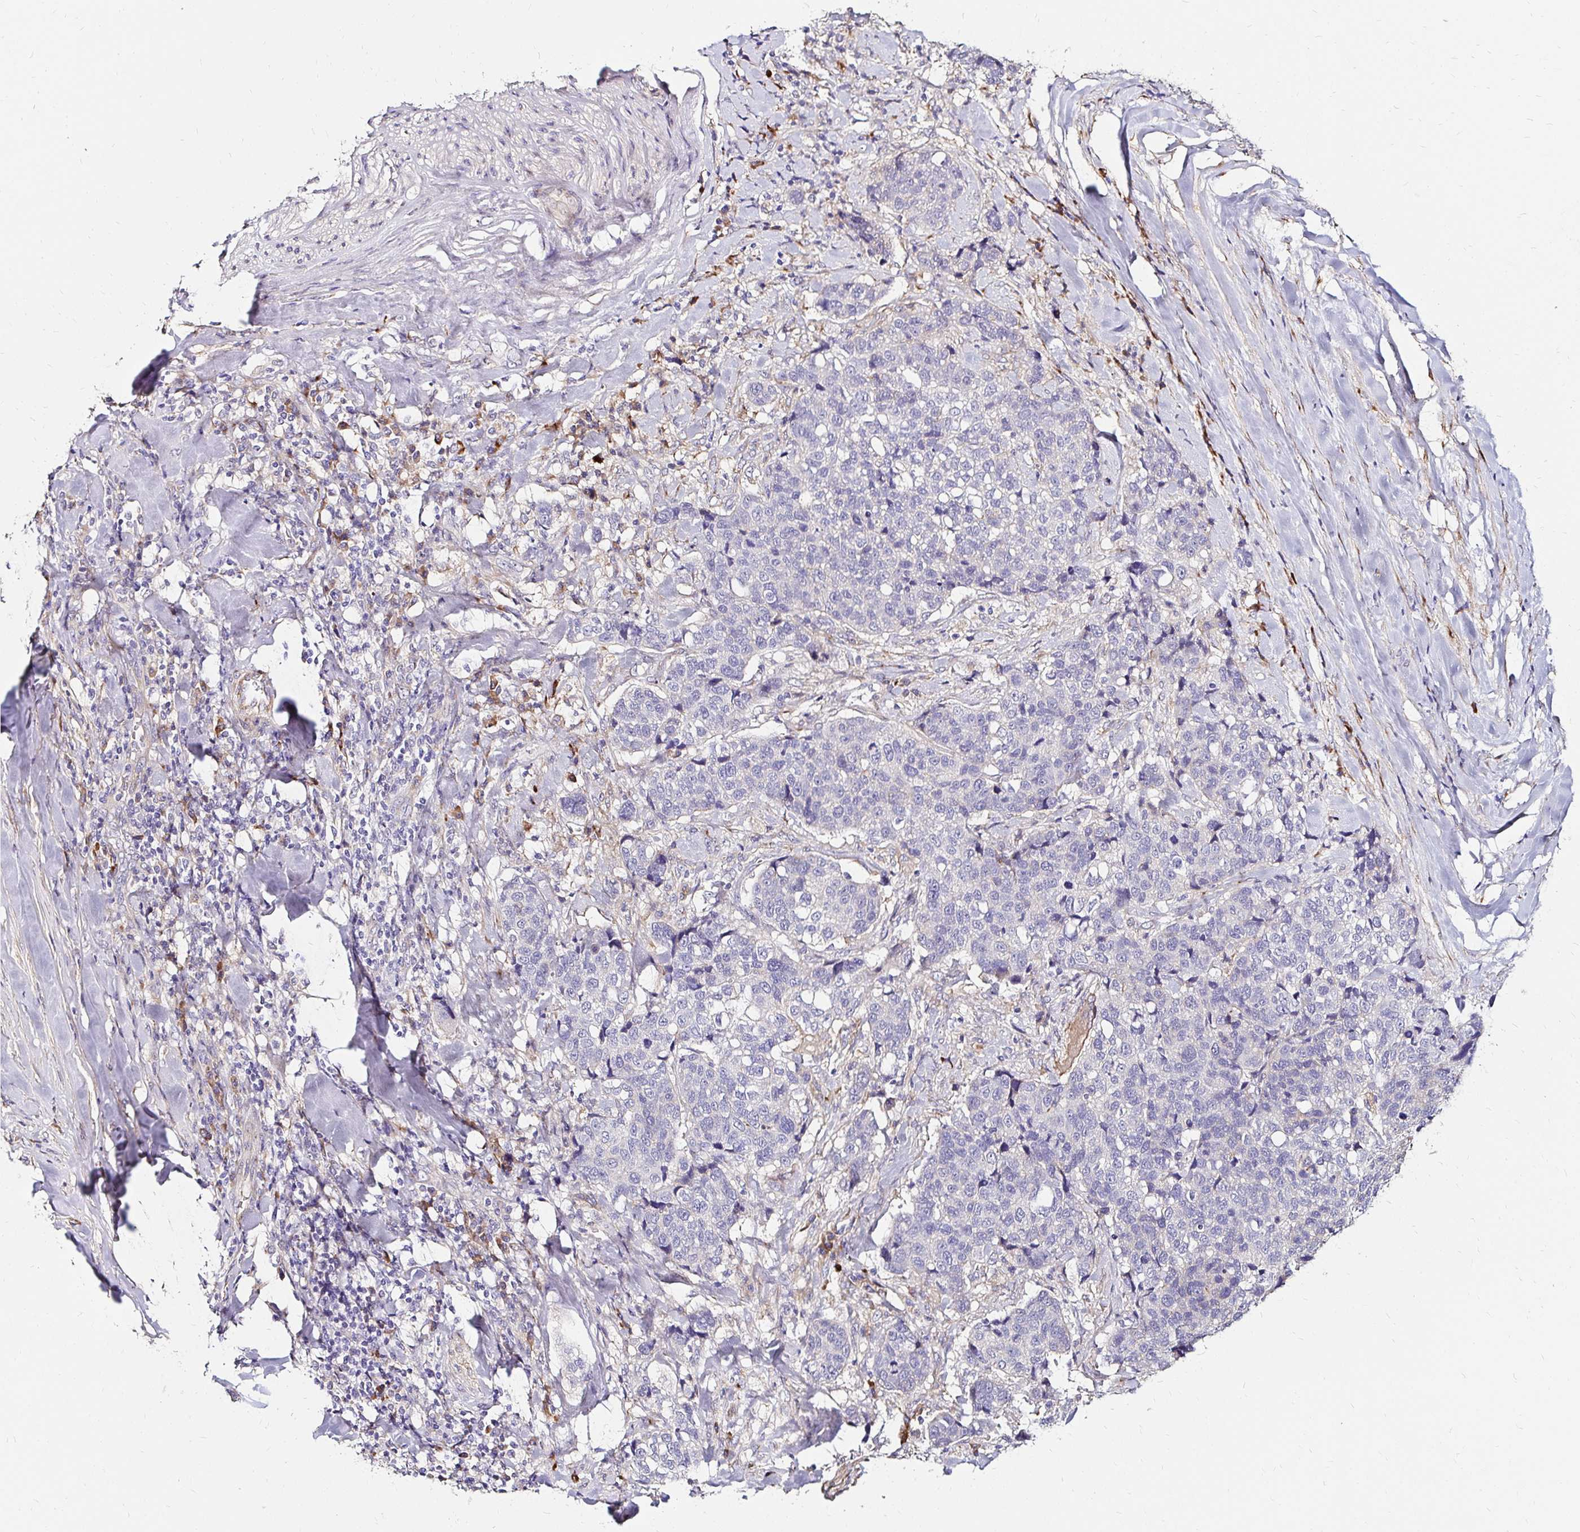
{"staining": {"intensity": "negative", "quantity": "none", "location": "none"}, "tissue": "lung cancer", "cell_type": "Tumor cells", "image_type": "cancer", "snomed": [{"axis": "morphology", "description": "Squamous cell carcinoma, NOS"}, {"axis": "topography", "description": "Lymph node"}, {"axis": "topography", "description": "Lung"}], "caption": "A high-resolution image shows immunohistochemistry staining of lung squamous cell carcinoma, which exhibits no significant expression in tumor cells.", "gene": "PRIMA1", "patient": {"sex": "male", "age": 61}}